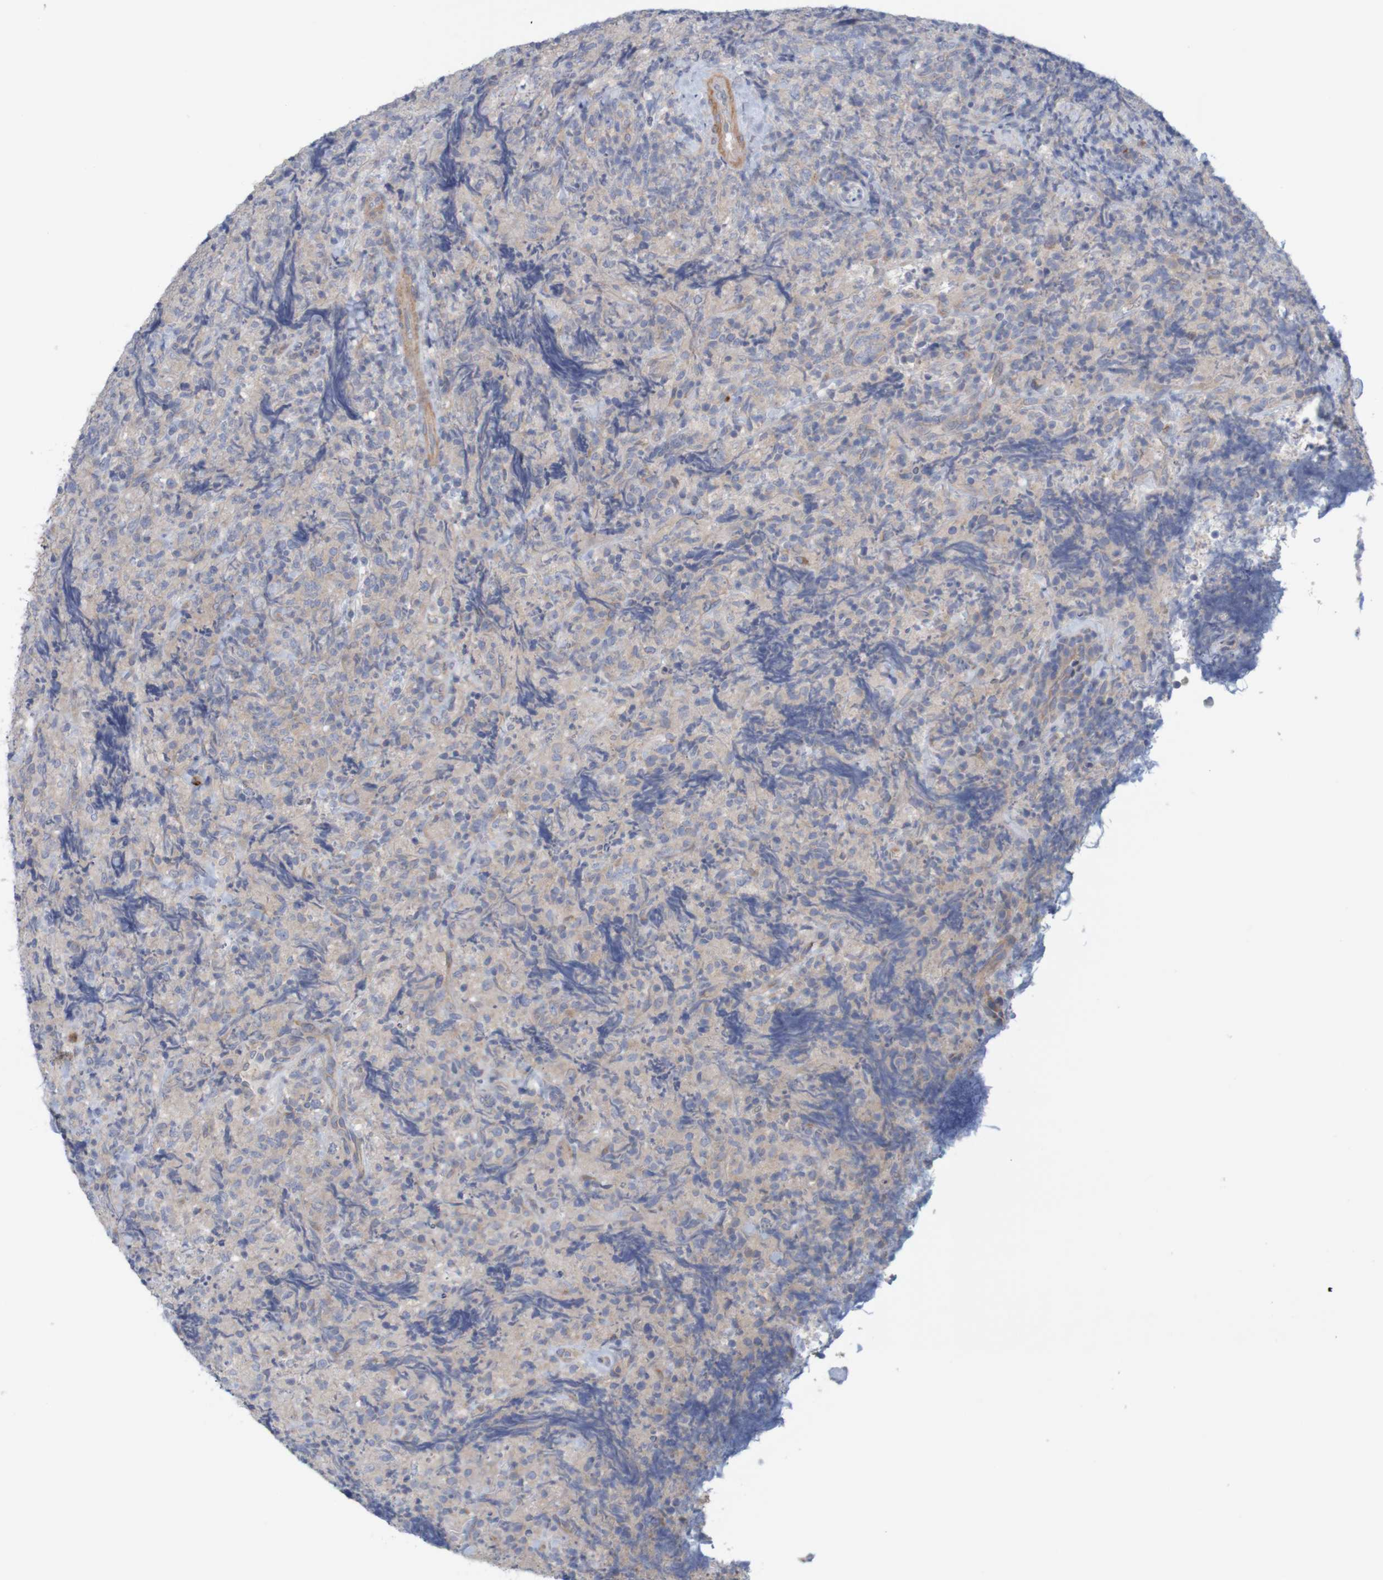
{"staining": {"intensity": "weak", "quantity": "<25%", "location": "cytoplasmic/membranous"}, "tissue": "lymphoma", "cell_type": "Tumor cells", "image_type": "cancer", "snomed": [{"axis": "morphology", "description": "Malignant lymphoma, non-Hodgkin's type, High grade"}, {"axis": "topography", "description": "Tonsil"}], "caption": "There is no significant positivity in tumor cells of lymphoma.", "gene": "KRT23", "patient": {"sex": "female", "age": 36}}